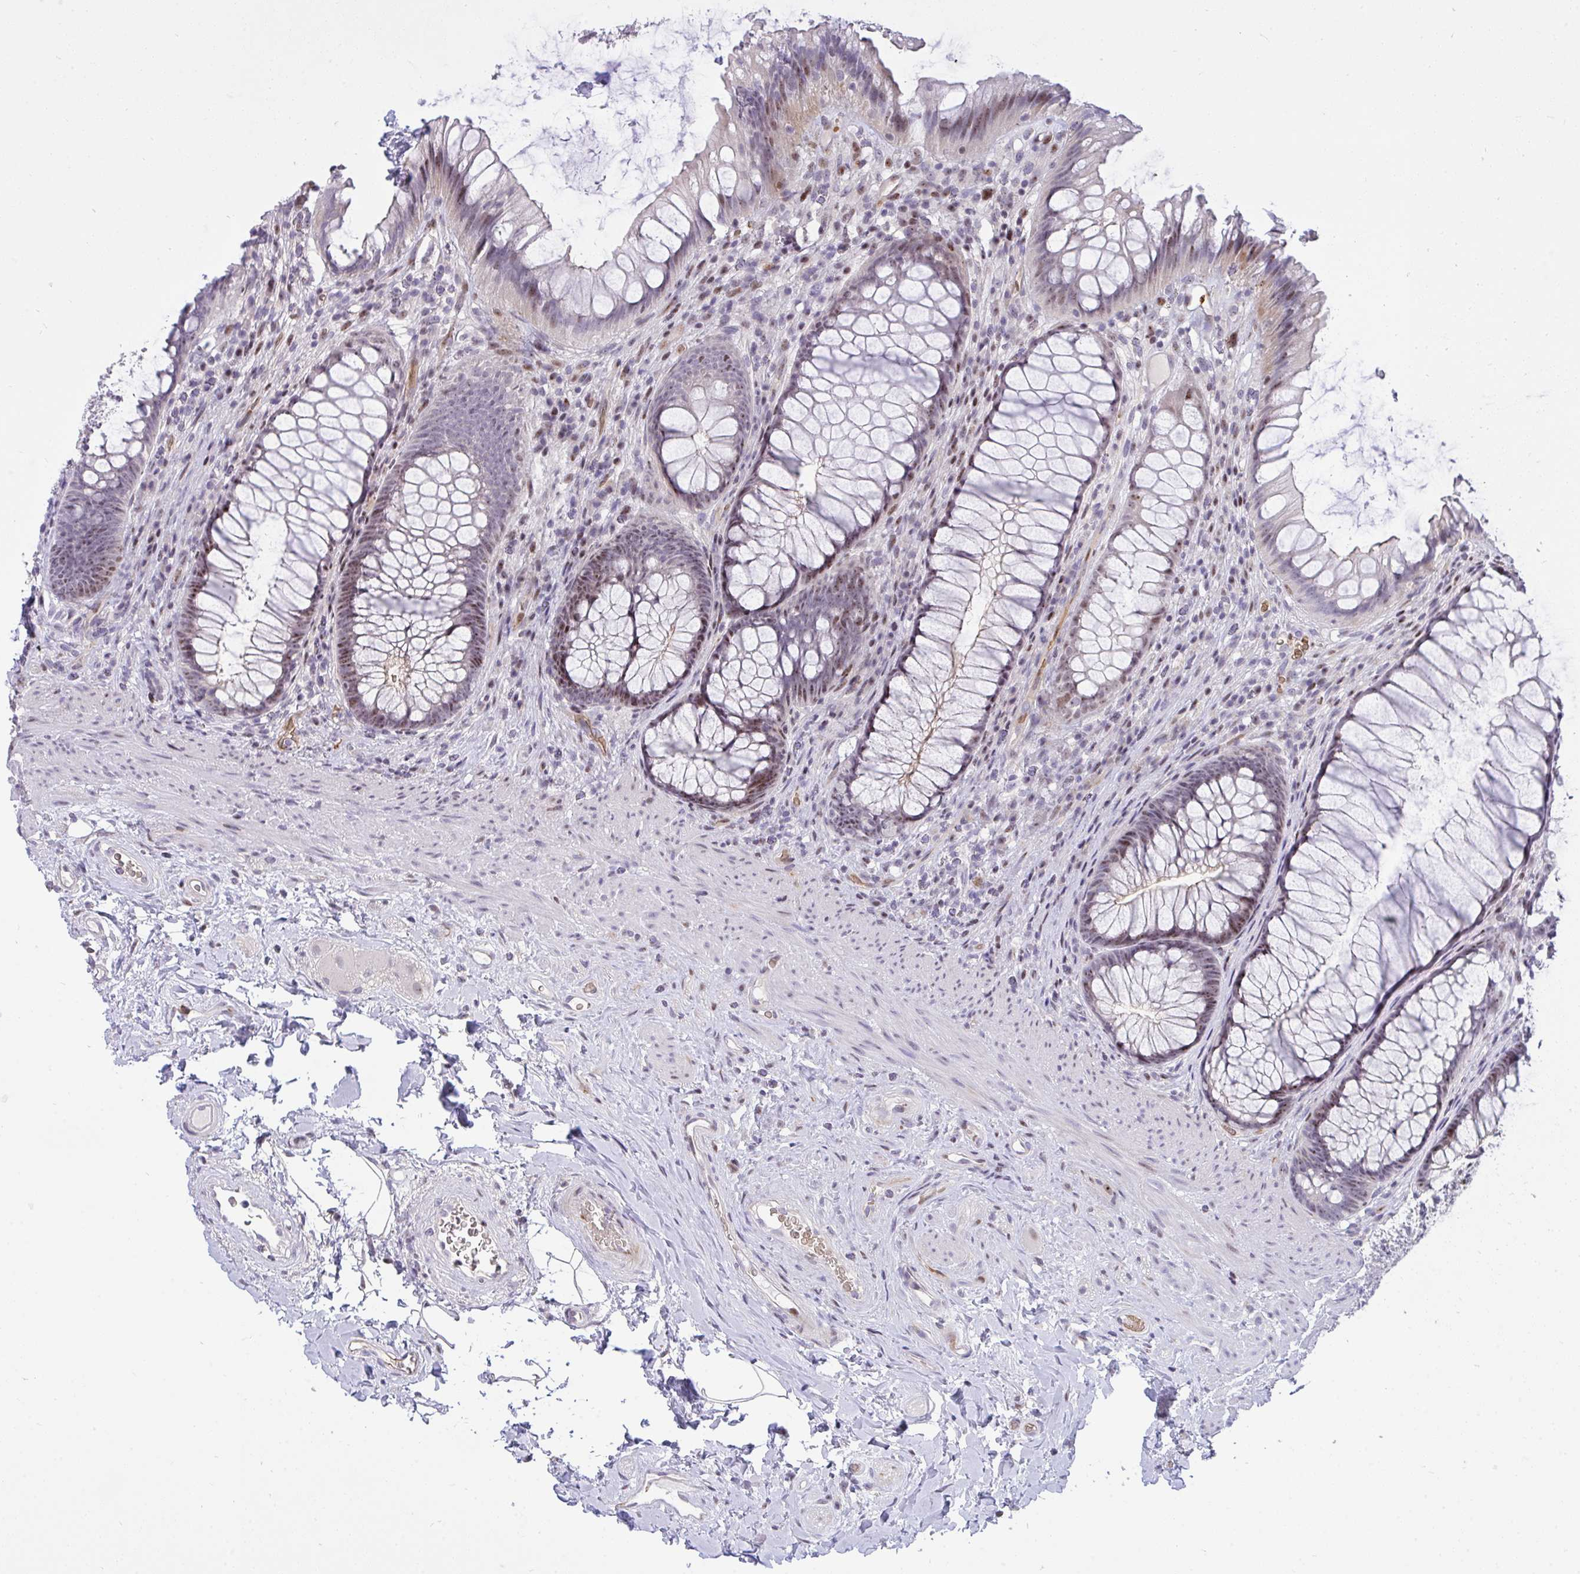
{"staining": {"intensity": "weak", "quantity": "25%-75%", "location": "nuclear"}, "tissue": "rectum", "cell_type": "Glandular cells", "image_type": "normal", "snomed": [{"axis": "morphology", "description": "Normal tissue, NOS"}, {"axis": "topography", "description": "Rectum"}], "caption": "Weak nuclear protein positivity is appreciated in about 25%-75% of glandular cells in rectum. The staining is performed using DAB brown chromogen to label protein expression. The nuclei are counter-stained blue using hematoxylin.", "gene": "PLPPR3", "patient": {"sex": "male", "age": 53}}